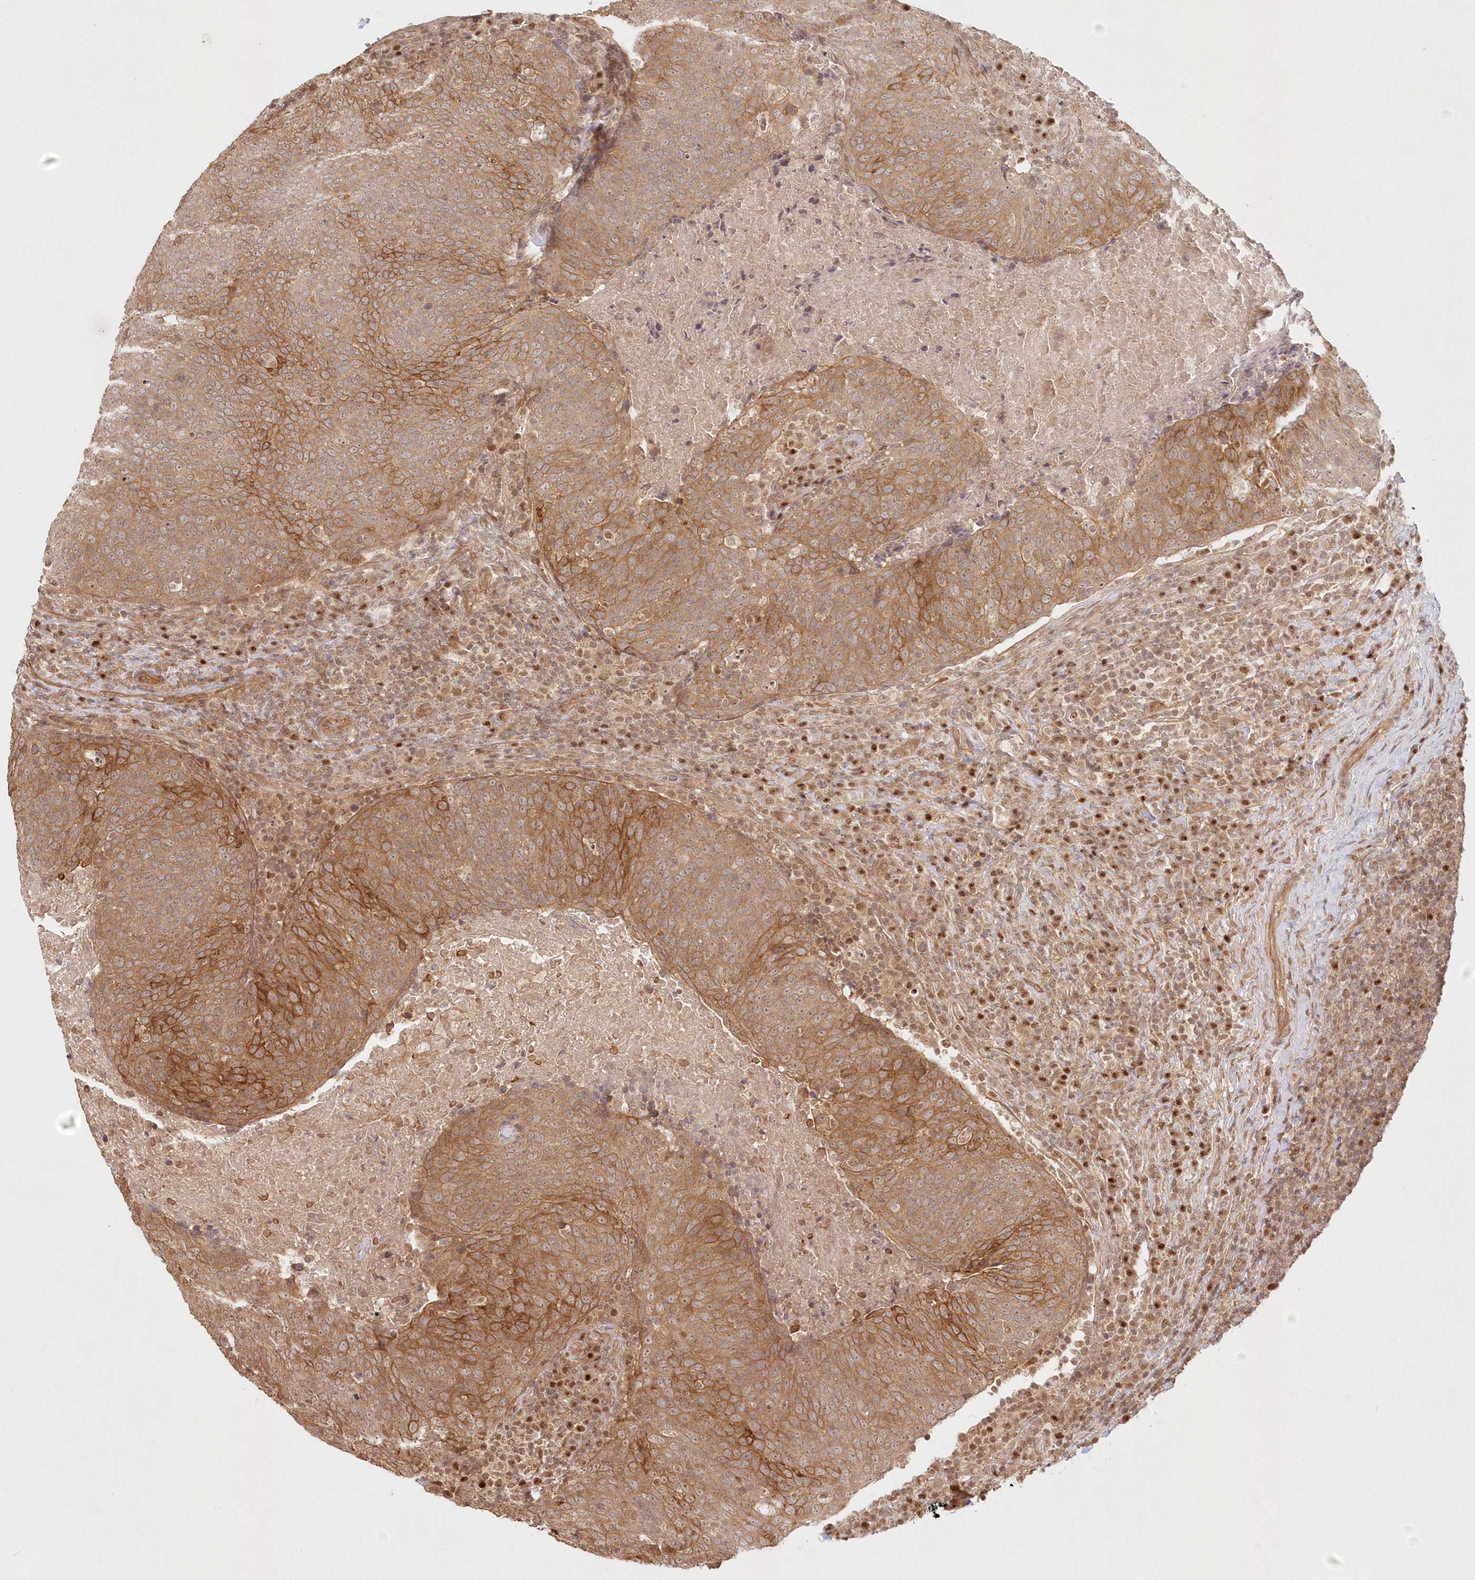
{"staining": {"intensity": "moderate", "quantity": ">75%", "location": "cytoplasmic/membranous"}, "tissue": "head and neck cancer", "cell_type": "Tumor cells", "image_type": "cancer", "snomed": [{"axis": "morphology", "description": "Squamous cell carcinoma, NOS"}, {"axis": "morphology", "description": "Squamous cell carcinoma, metastatic, NOS"}, {"axis": "topography", "description": "Lymph node"}, {"axis": "topography", "description": "Head-Neck"}], "caption": "A brown stain shows moderate cytoplasmic/membranous staining of a protein in head and neck cancer (squamous cell carcinoma) tumor cells.", "gene": "KIAA0232", "patient": {"sex": "male", "age": 62}}